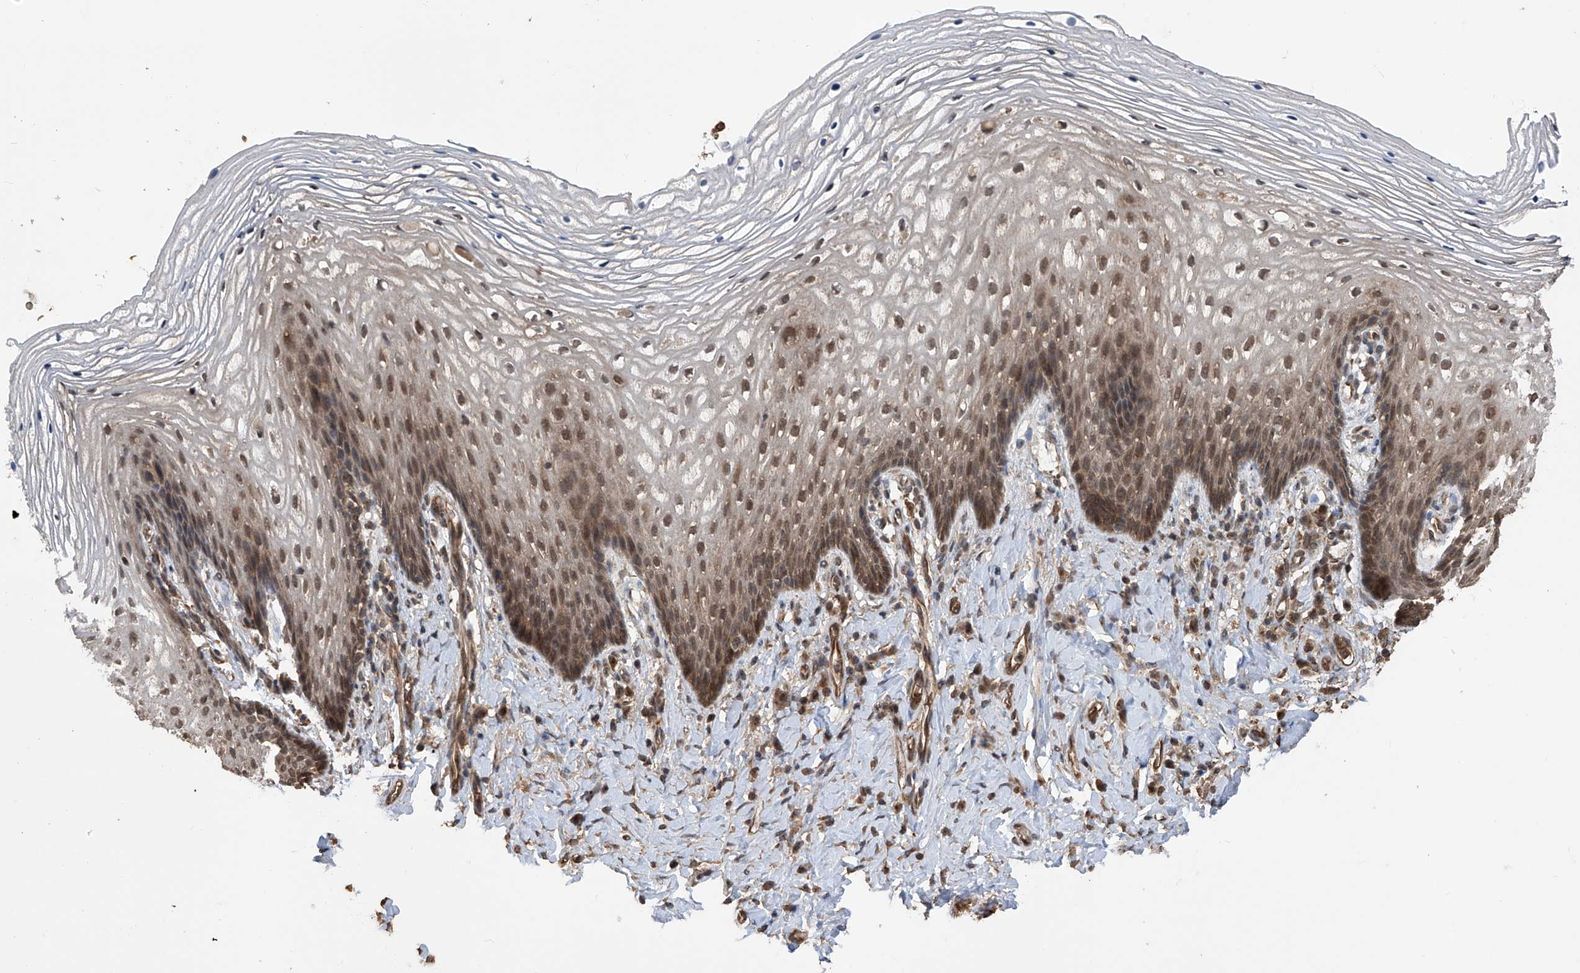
{"staining": {"intensity": "moderate", "quantity": "25%-75%", "location": "cytoplasmic/membranous,nuclear"}, "tissue": "vagina", "cell_type": "Squamous epithelial cells", "image_type": "normal", "snomed": [{"axis": "morphology", "description": "Normal tissue, NOS"}, {"axis": "topography", "description": "Vagina"}], "caption": "Vagina stained with DAB (3,3'-diaminobenzidine) immunohistochemistry demonstrates medium levels of moderate cytoplasmic/membranous,nuclear staining in about 25%-75% of squamous epithelial cells. (IHC, brightfield microscopy, high magnification).", "gene": "LYSMD4", "patient": {"sex": "female", "age": 60}}